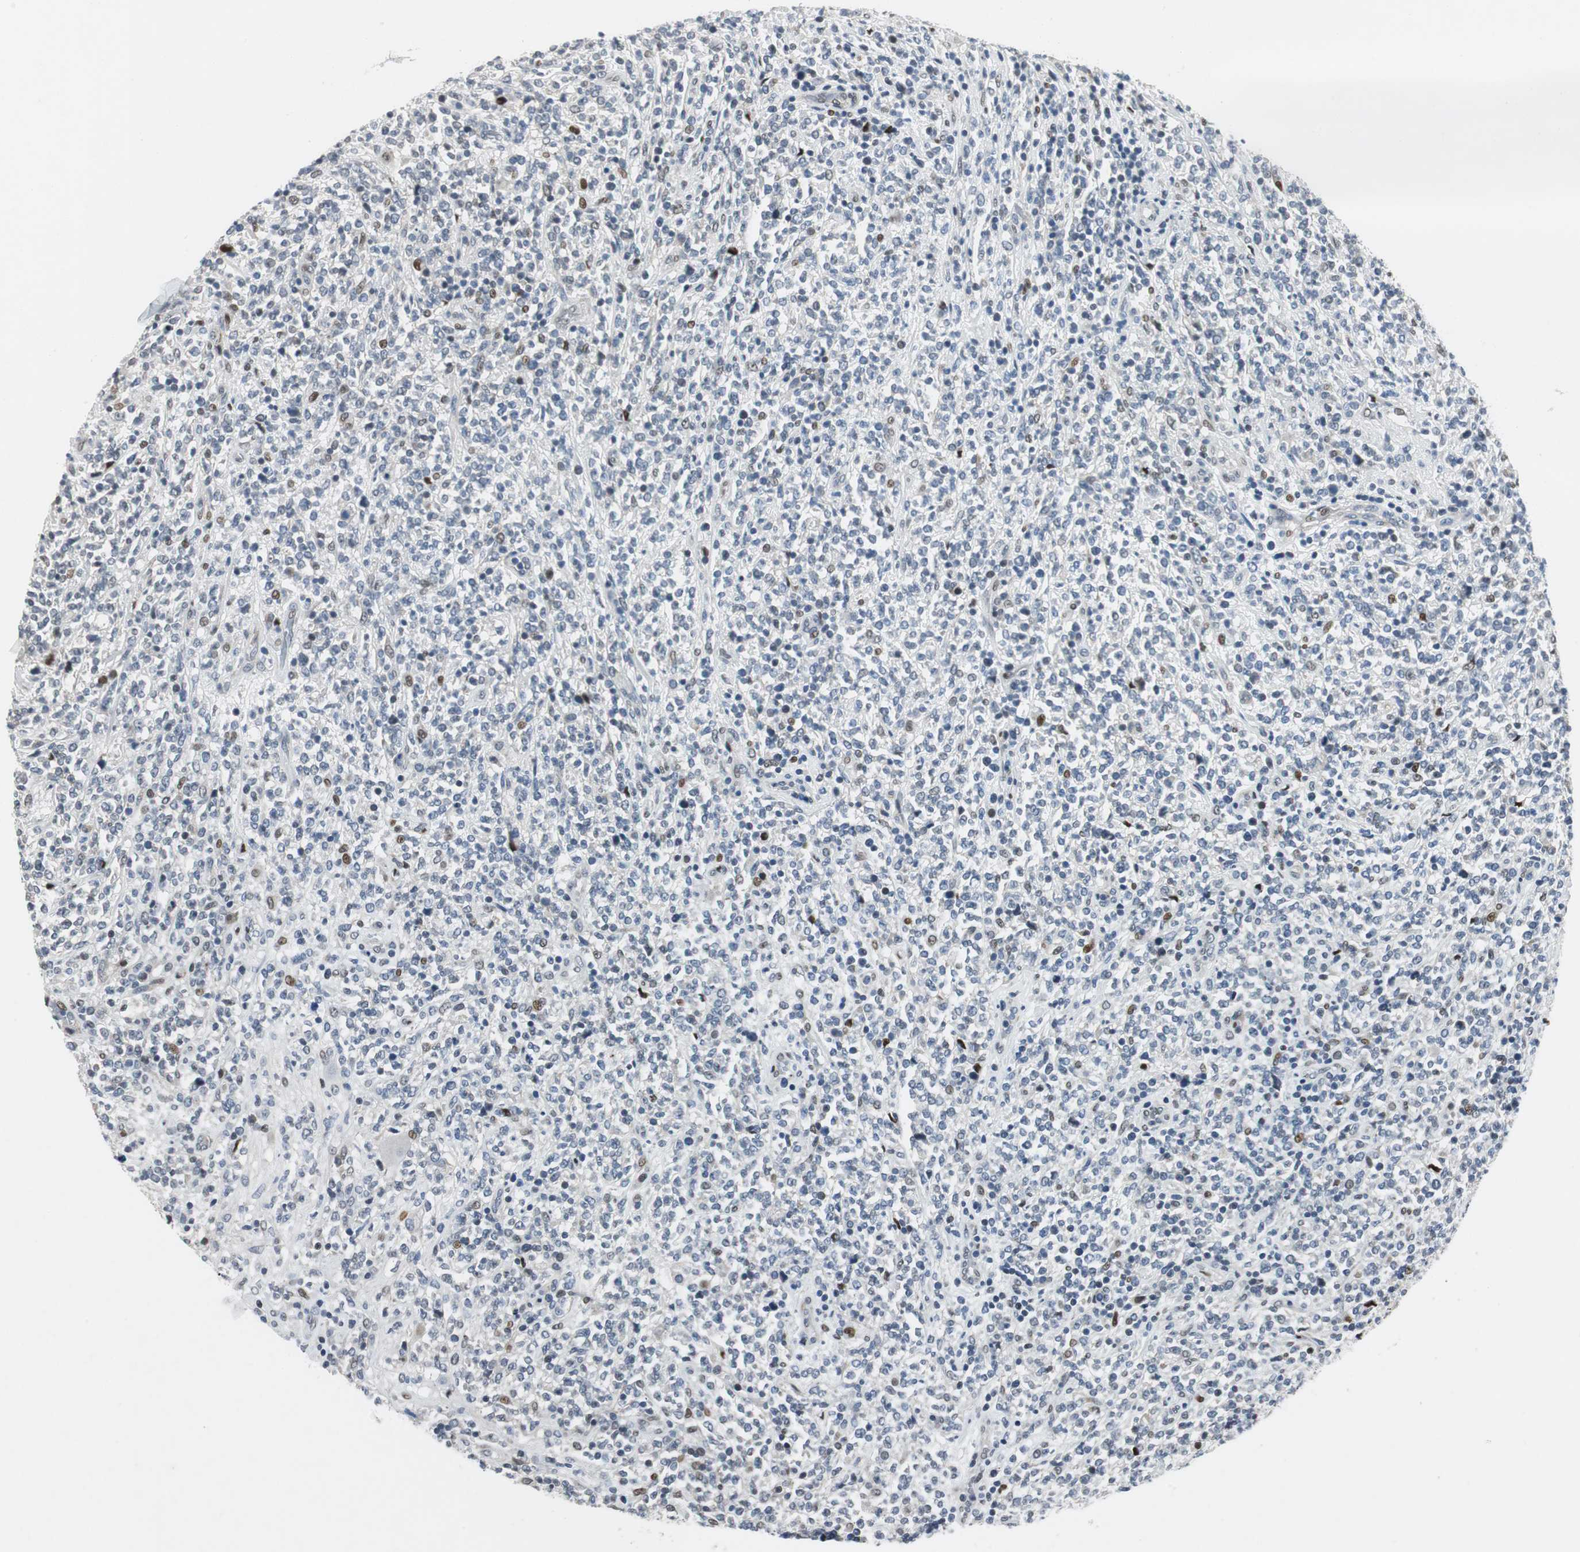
{"staining": {"intensity": "weak", "quantity": "<25%", "location": "nuclear"}, "tissue": "lymphoma", "cell_type": "Tumor cells", "image_type": "cancer", "snomed": [{"axis": "morphology", "description": "Malignant lymphoma, non-Hodgkin's type, High grade"}, {"axis": "topography", "description": "Soft tissue"}], "caption": "Tumor cells are negative for brown protein staining in malignant lymphoma, non-Hodgkin's type (high-grade).", "gene": "AJUBA", "patient": {"sex": "male", "age": 18}}